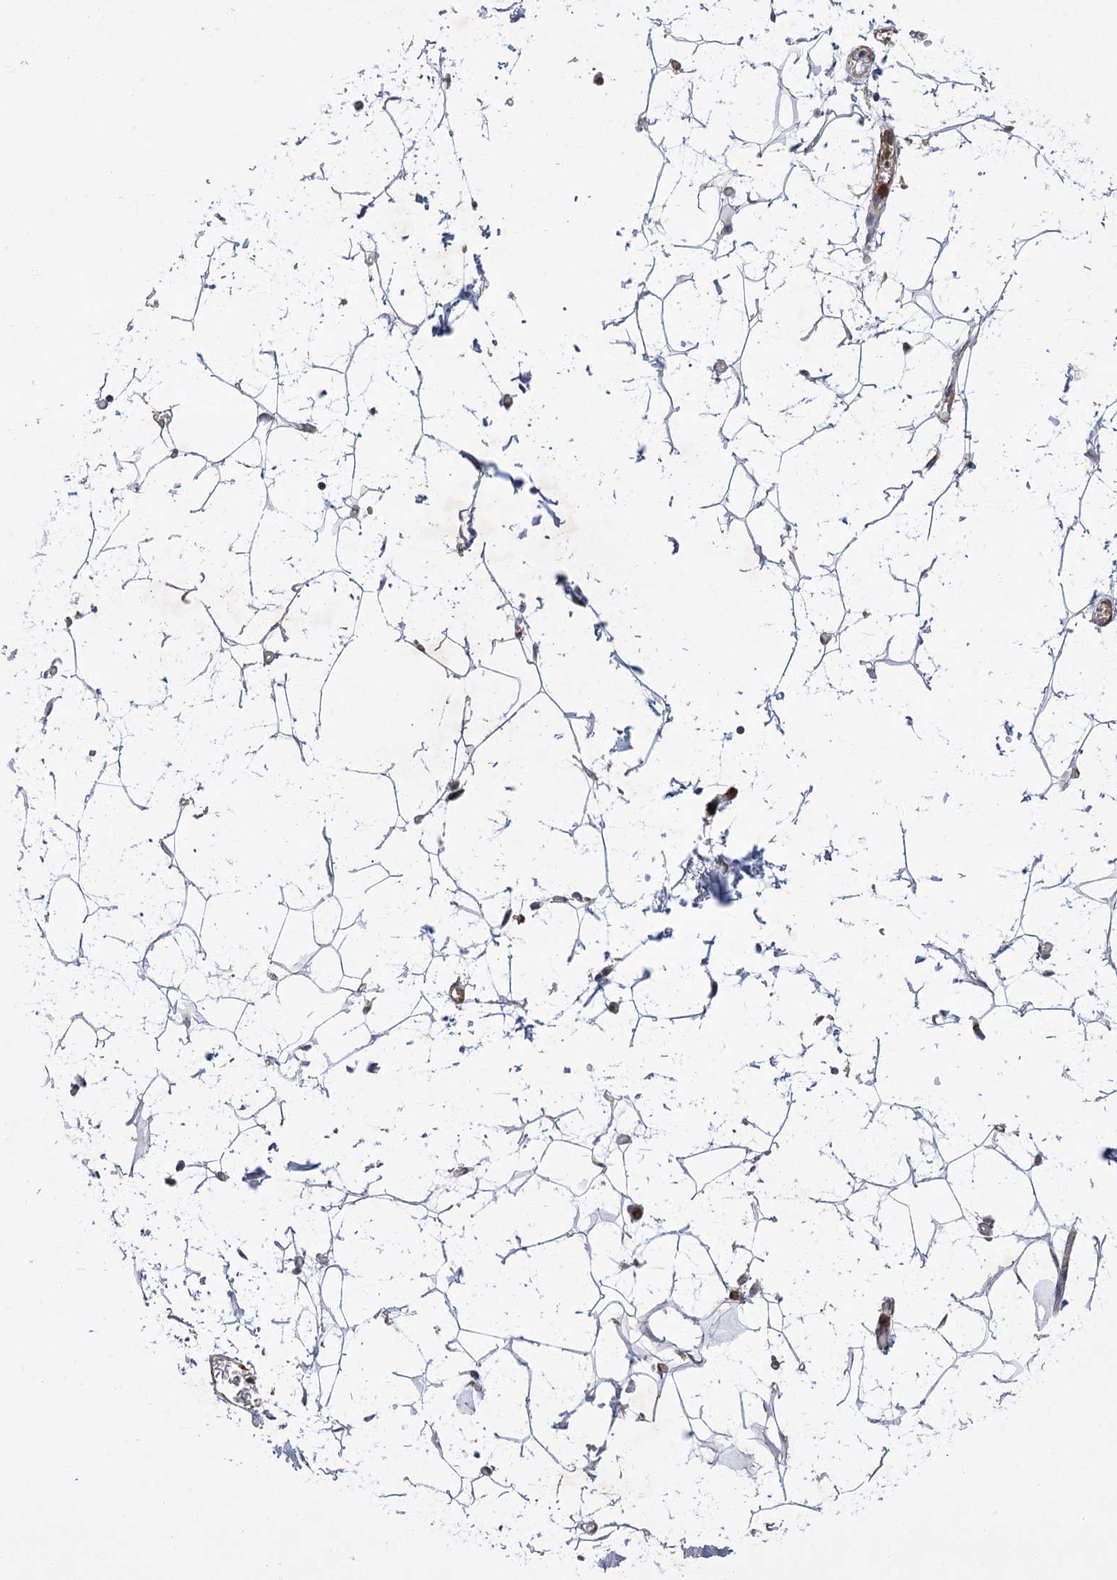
{"staining": {"intensity": "negative", "quantity": "none", "location": "none"}, "tissue": "adipose tissue", "cell_type": "Adipocytes", "image_type": "normal", "snomed": [{"axis": "morphology", "description": "Normal tissue, NOS"}, {"axis": "topography", "description": "Soft tissue"}], "caption": "Image shows no significant protein expression in adipocytes of unremarkable adipose tissue.", "gene": "ARHGAP31", "patient": {"sex": "male", "age": 72}}